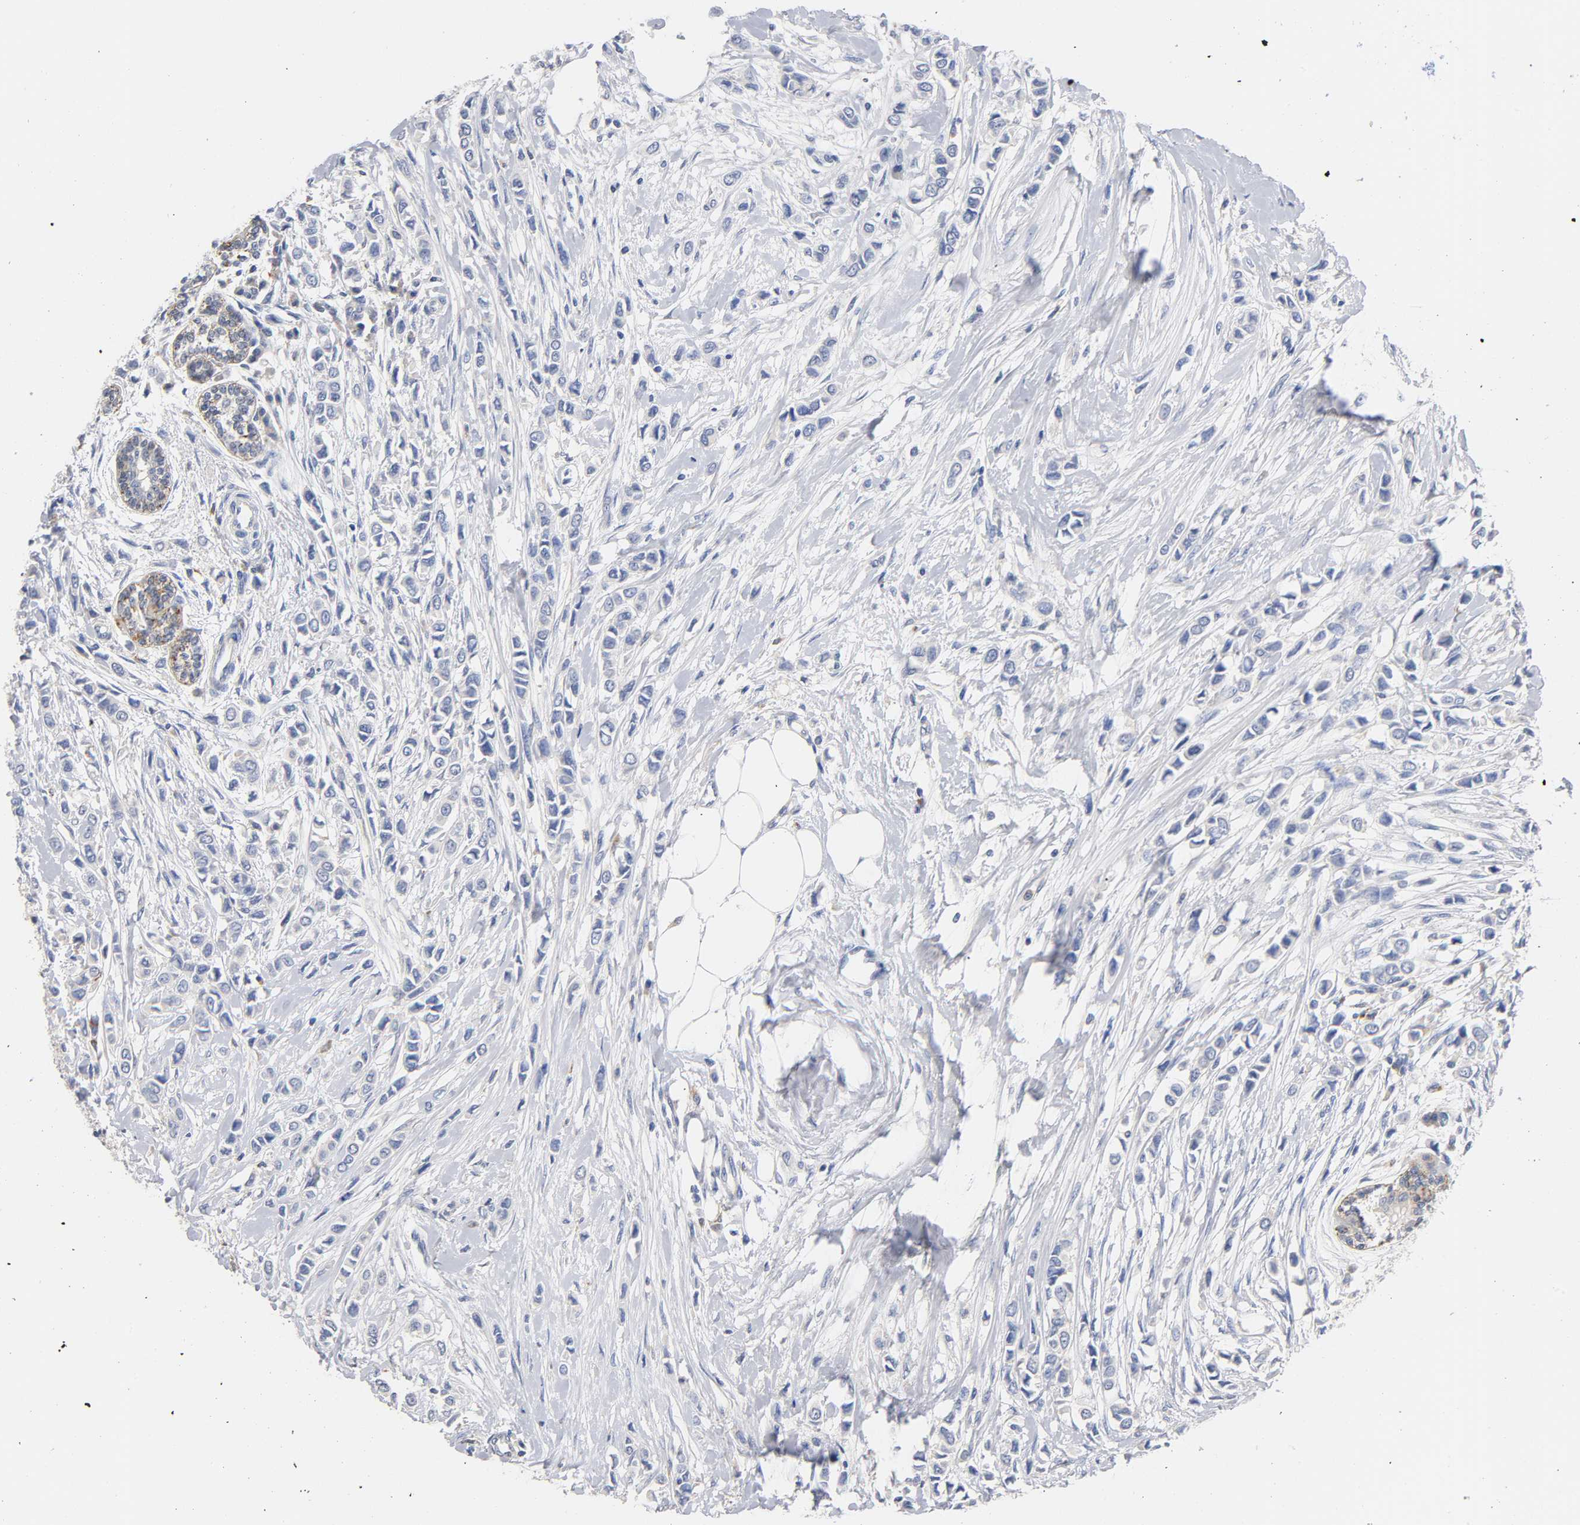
{"staining": {"intensity": "negative", "quantity": "none", "location": "none"}, "tissue": "breast cancer", "cell_type": "Tumor cells", "image_type": "cancer", "snomed": [{"axis": "morphology", "description": "Lobular carcinoma"}, {"axis": "topography", "description": "Breast"}], "caption": "Tumor cells are negative for protein expression in human lobular carcinoma (breast). (Brightfield microscopy of DAB immunohistochemistry at high magnification).", "gene": "SEMA5A", "patient": {"sex": "female", "age": 51}}